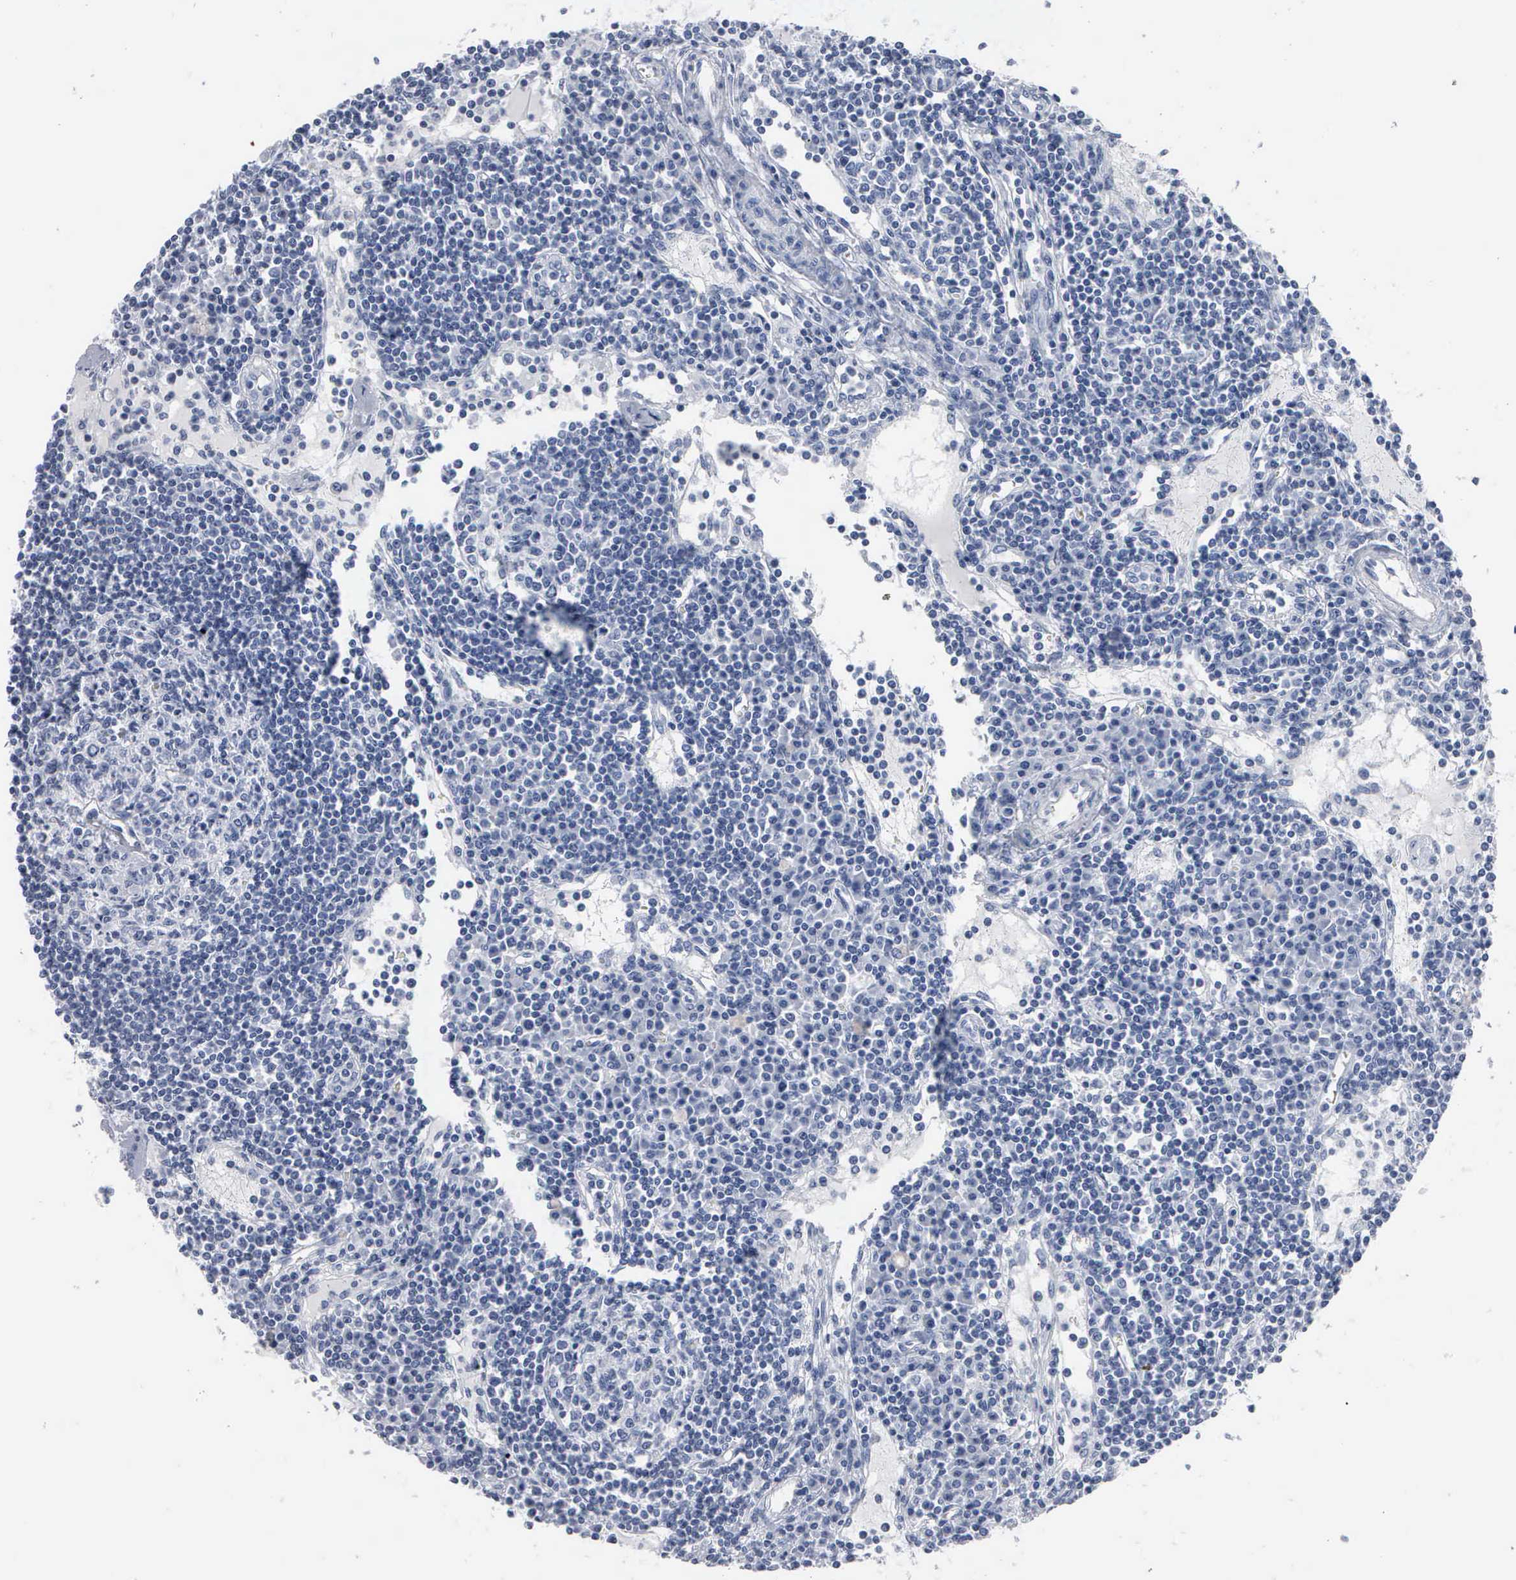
{"staining": {"intensity": "negative", "quantity": "none", "location": "none"}, "tissue": "lymph node", "cell_type": "Germinal center cells", "image_type": "normal", "snomed": [{"axis": "morphology", "description": "Normal tissue, NOS"}, {"axis": "topography", "description": "Lymph node"}], "caption": "An immunohistochemistry photomicrograph of normal lymph node is shown. There is no staining in germinal center cells of lymph node.", "gene": "DMD", "patient": {"sex": "female", "age": 62}}